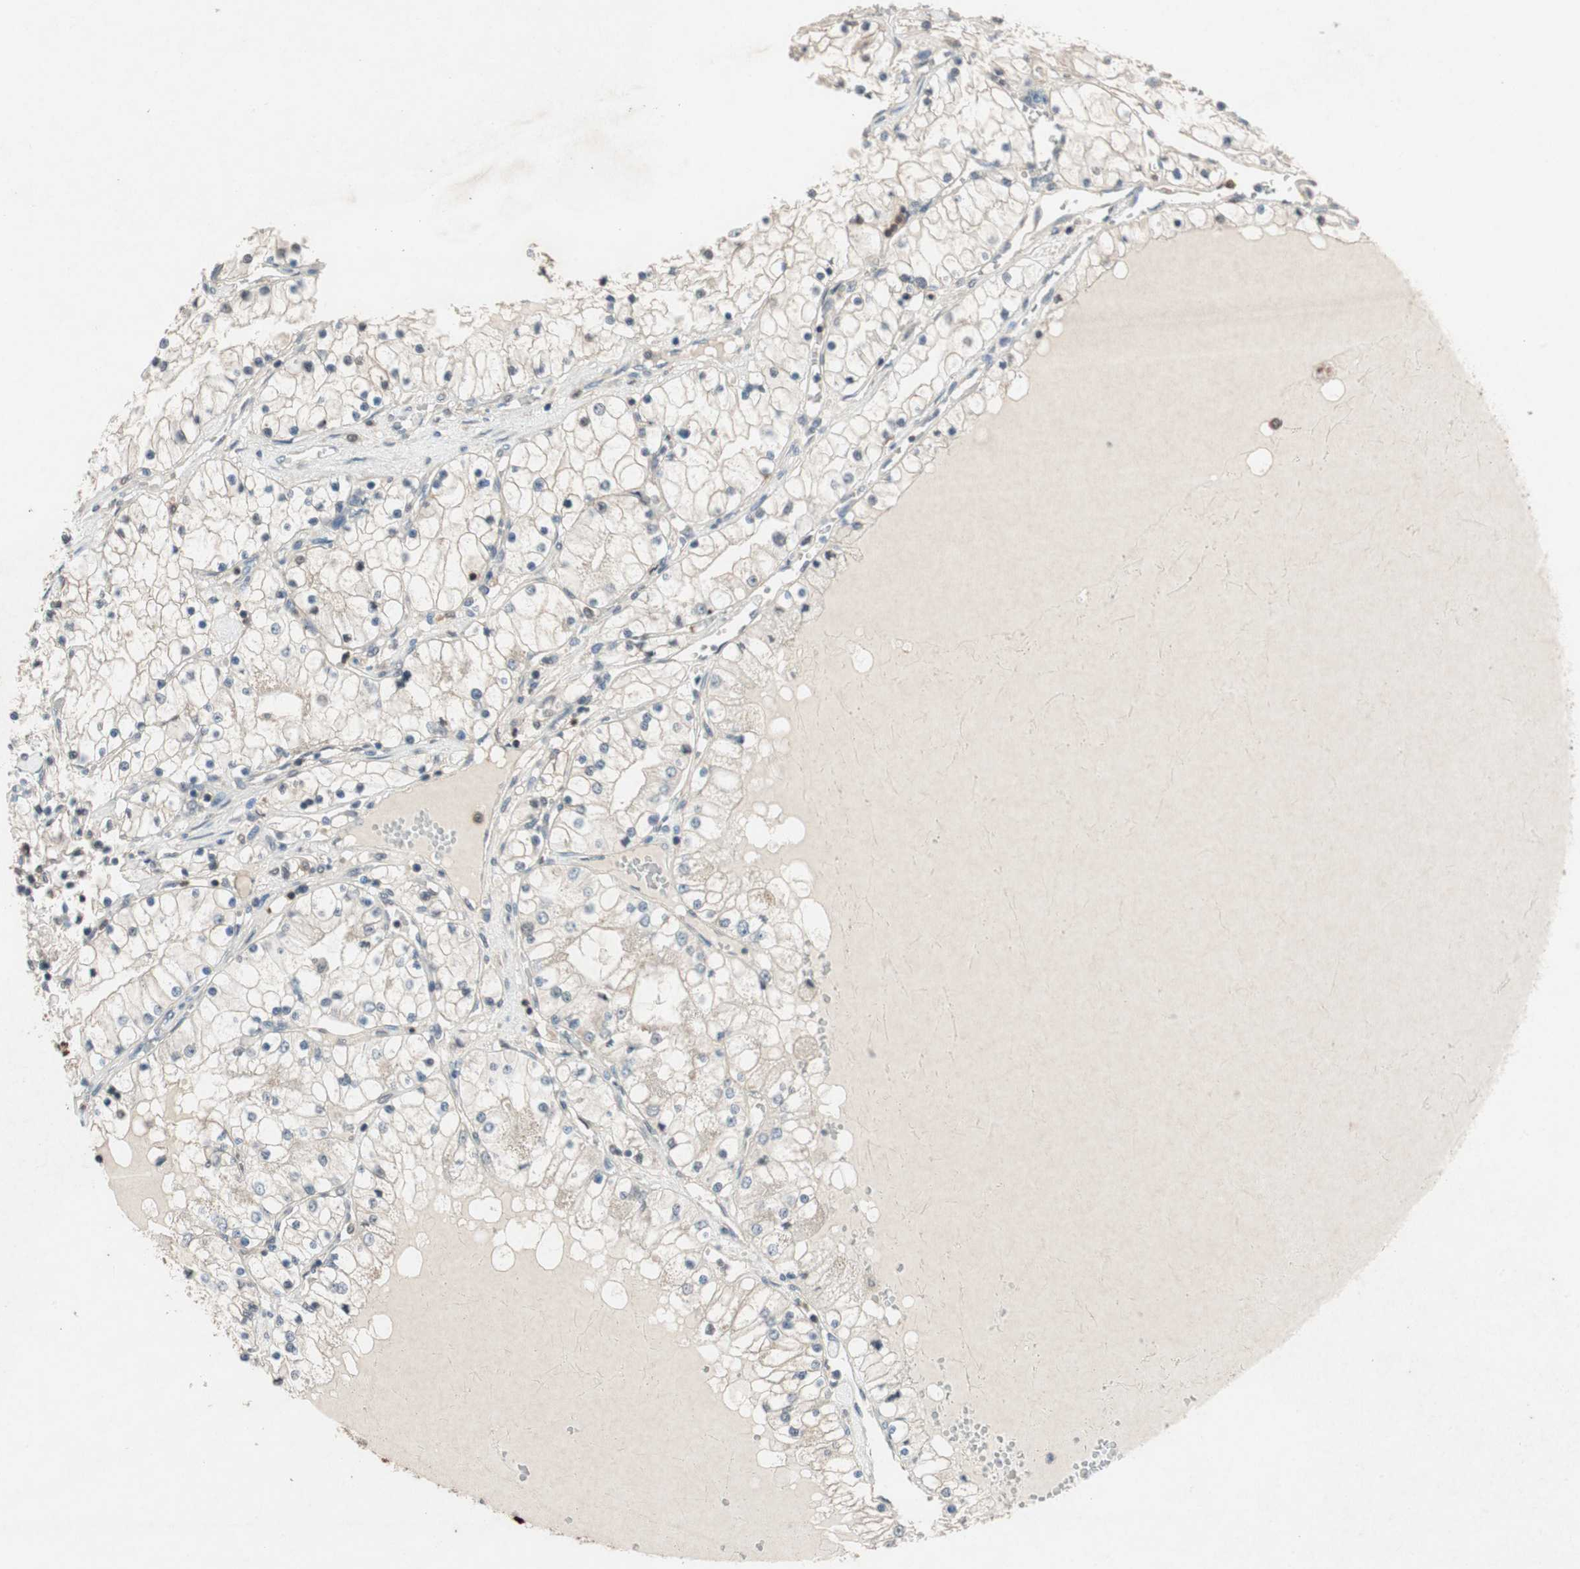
{"staining": {"intensity": "weak", "quantity": "<25%", "location": "cytoplasmic/membranous"}, "tissue": "renal cancer", "cell_type": "Tumor cells", "image_type": "cancer", "snomed": [{"axis": "morphology", "description": "Adenocarcinoma, NOS"}, {"axis": "topography", "description": "Kidney"}], "caption": "Immunohistochemical staining of human adenocarcinoma (renal) shows no significant positivity in tumor cells.", "gene": "SERPINB5", "patient": {"sex": "male", "age": 68}}